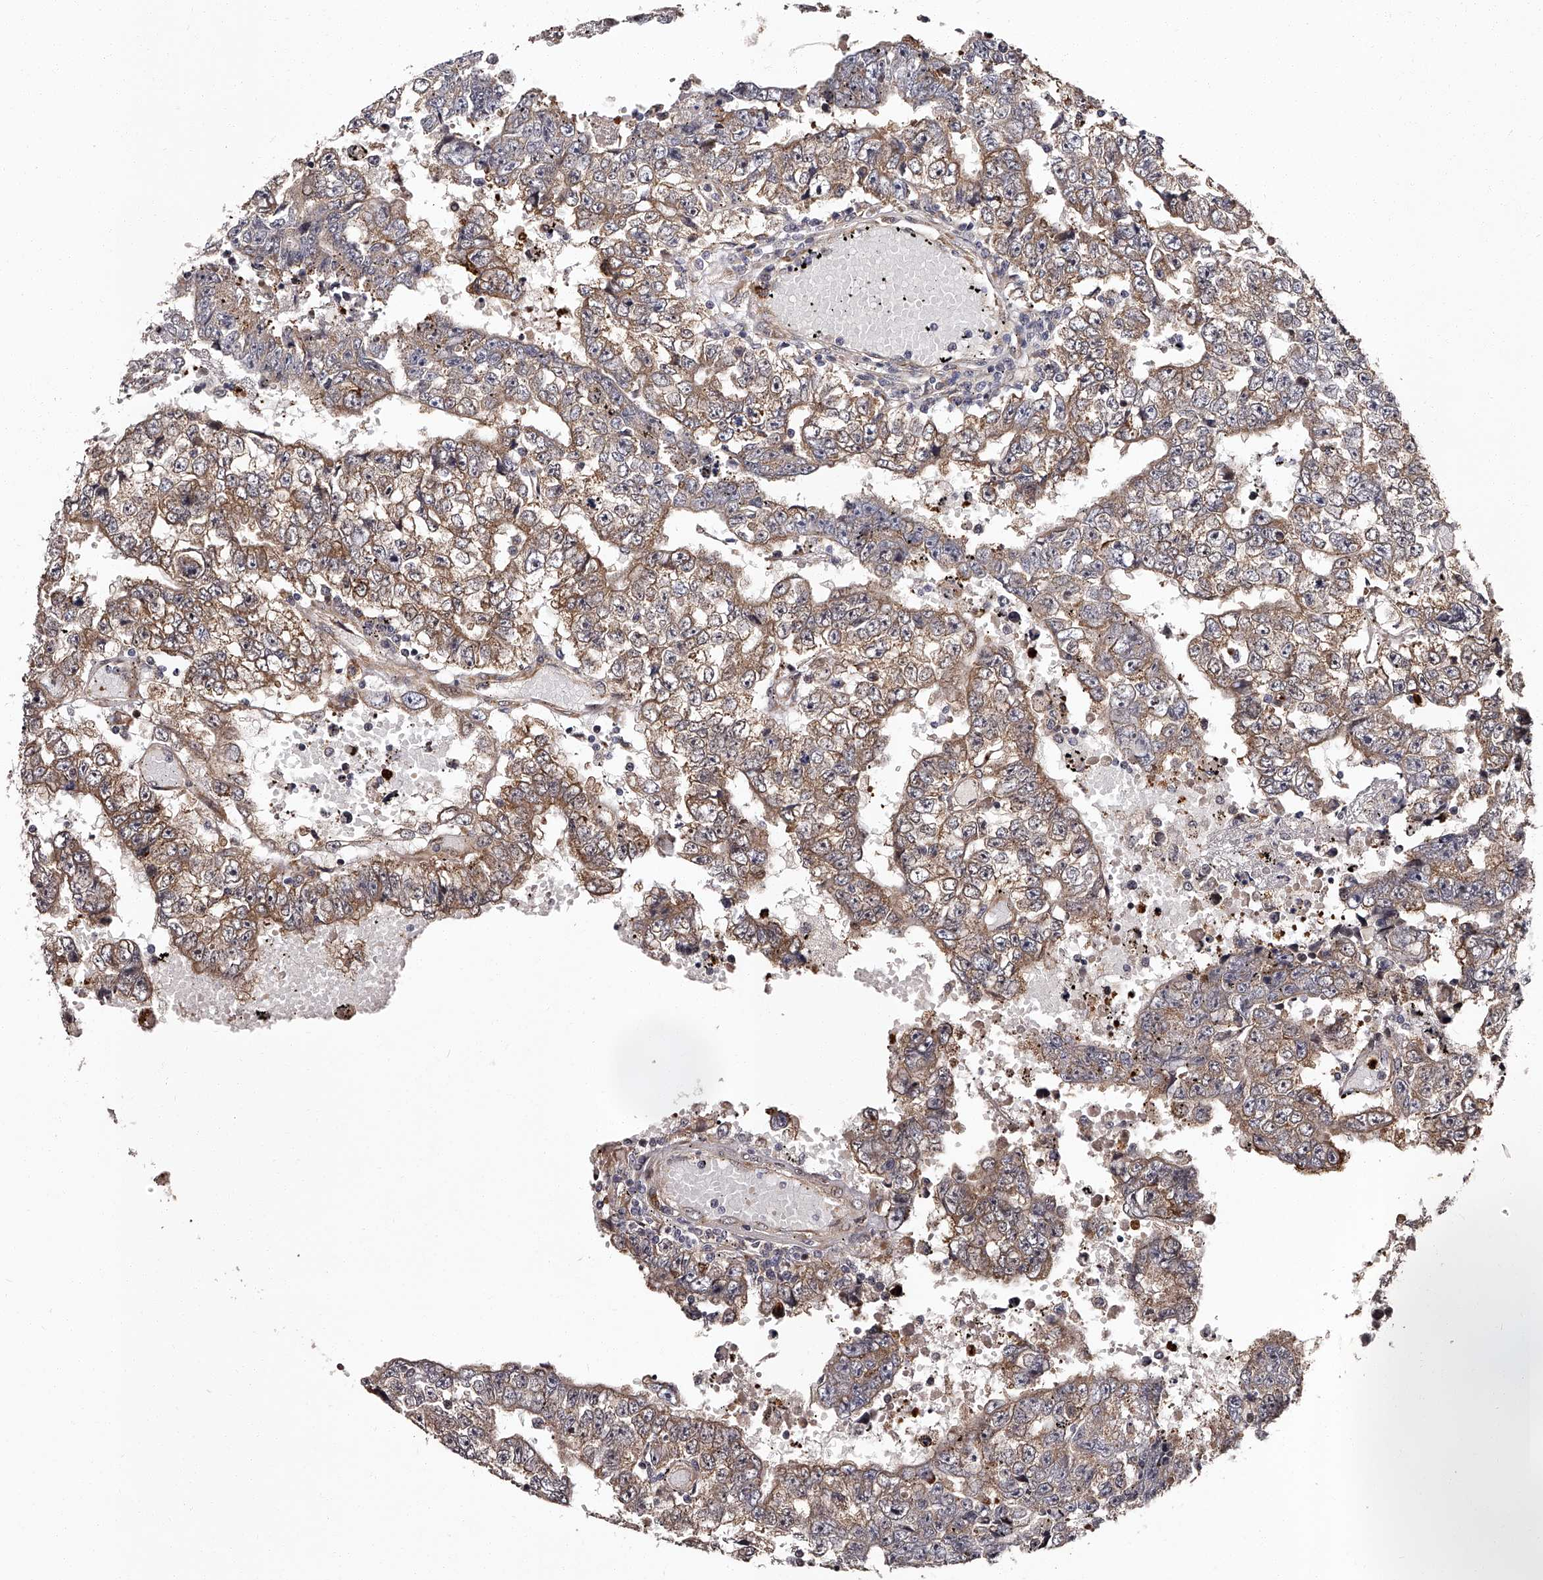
{"staining": {"intensity": "moderate", "quantity": "25%-75%", "location": "cytoplasmic/membranous"}, "tissue": "testis cancer", "cell_type": "Tumor cells", "image_type": "cancer", "snomed": [{"axis": "morphology", "description": "Carcinoma, Embryonal, NOS"}, {"axis": "topography", "description": "Testis"}], "caption": "This micrograph demonstrates testis embryonal carcinoma stained with IHC to label a protein in brown. The cytoplasmic/membranous of tumor cells show moderate positivity for the protein. Nuclei are counter-stained blue.", "gene": "RSC1A1", "patient": {"sex": "male", "age": 25}}